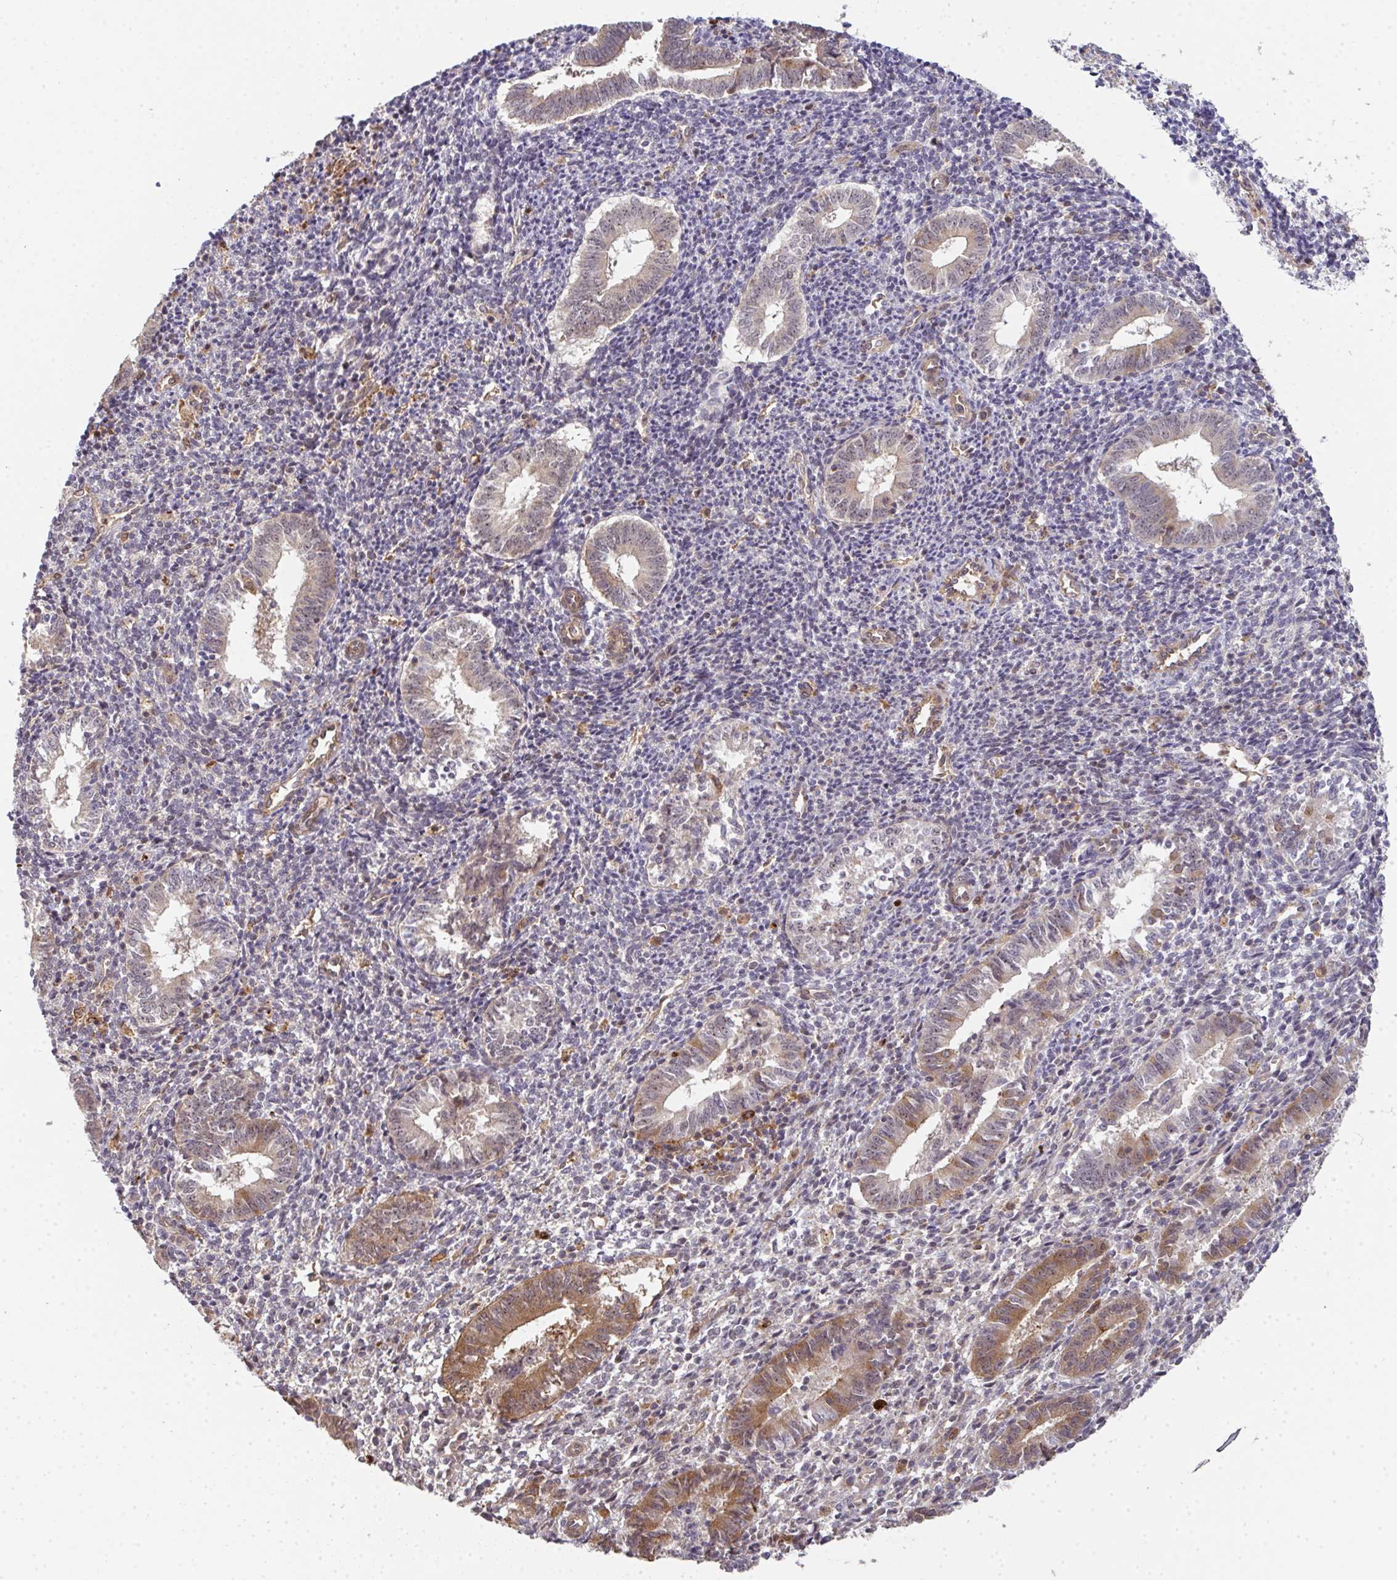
{"staining": {"intensity": "negative", "quantity": "none", "location": "none"}, "tissue": "endometrium", "cell_type": "Cells in endometrial stroma", "image_type": "normal", "snomed": [{"axis": "morphology", "description": "Normal tissue, NOS"}, {"axis": "topography", "description": "Endometrium"}], "caption": "An immunohistochemistry (IHC) photomicrograph of normal endometrium is shown. There is no staining in cells in endometrial stroma of endometrium.", "gene": "SIMC1", "patient": {"sex": "female", "age": 25}}